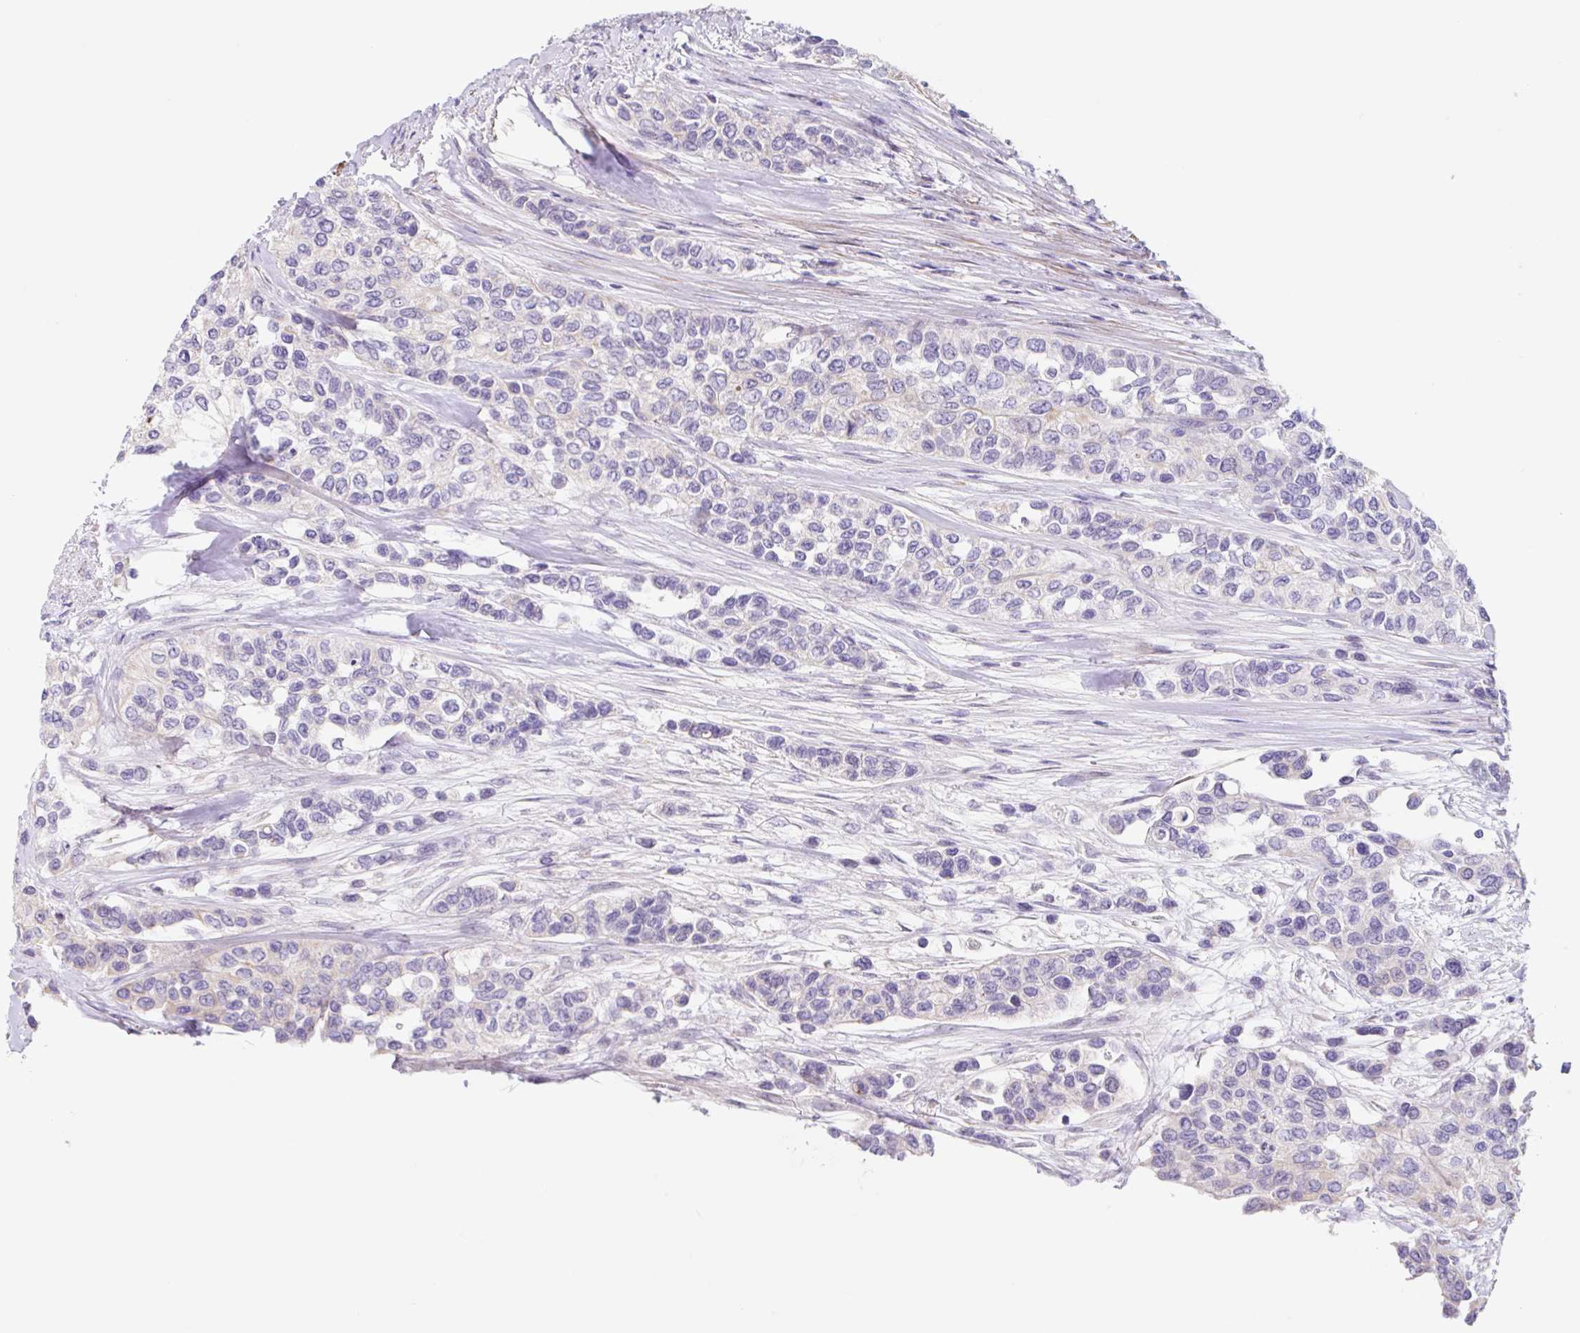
{"staining": {"intensity": "negative", "quantity": "none", "location": "none"}, "tissue": "urothelial cancer", "cell_type": "Tumor cells", "image_type": "cancer", "snomed": [{"axis": "morphology", "description": "Normal tissue, NOS"}, {"axis": "morphology", "description": "Urothelial carcinoma, High grade"}, {"axis": "topography", "description": "Vascular tissue"}, {"axis": "topography", "description": "Urinary bladder"}], "caption": "Immunohistochemistry of human urothelial cancer displays no positivity in tumor cells.", "gene": "DCAF17", "patient": {"sex": "female", "age": 56}}